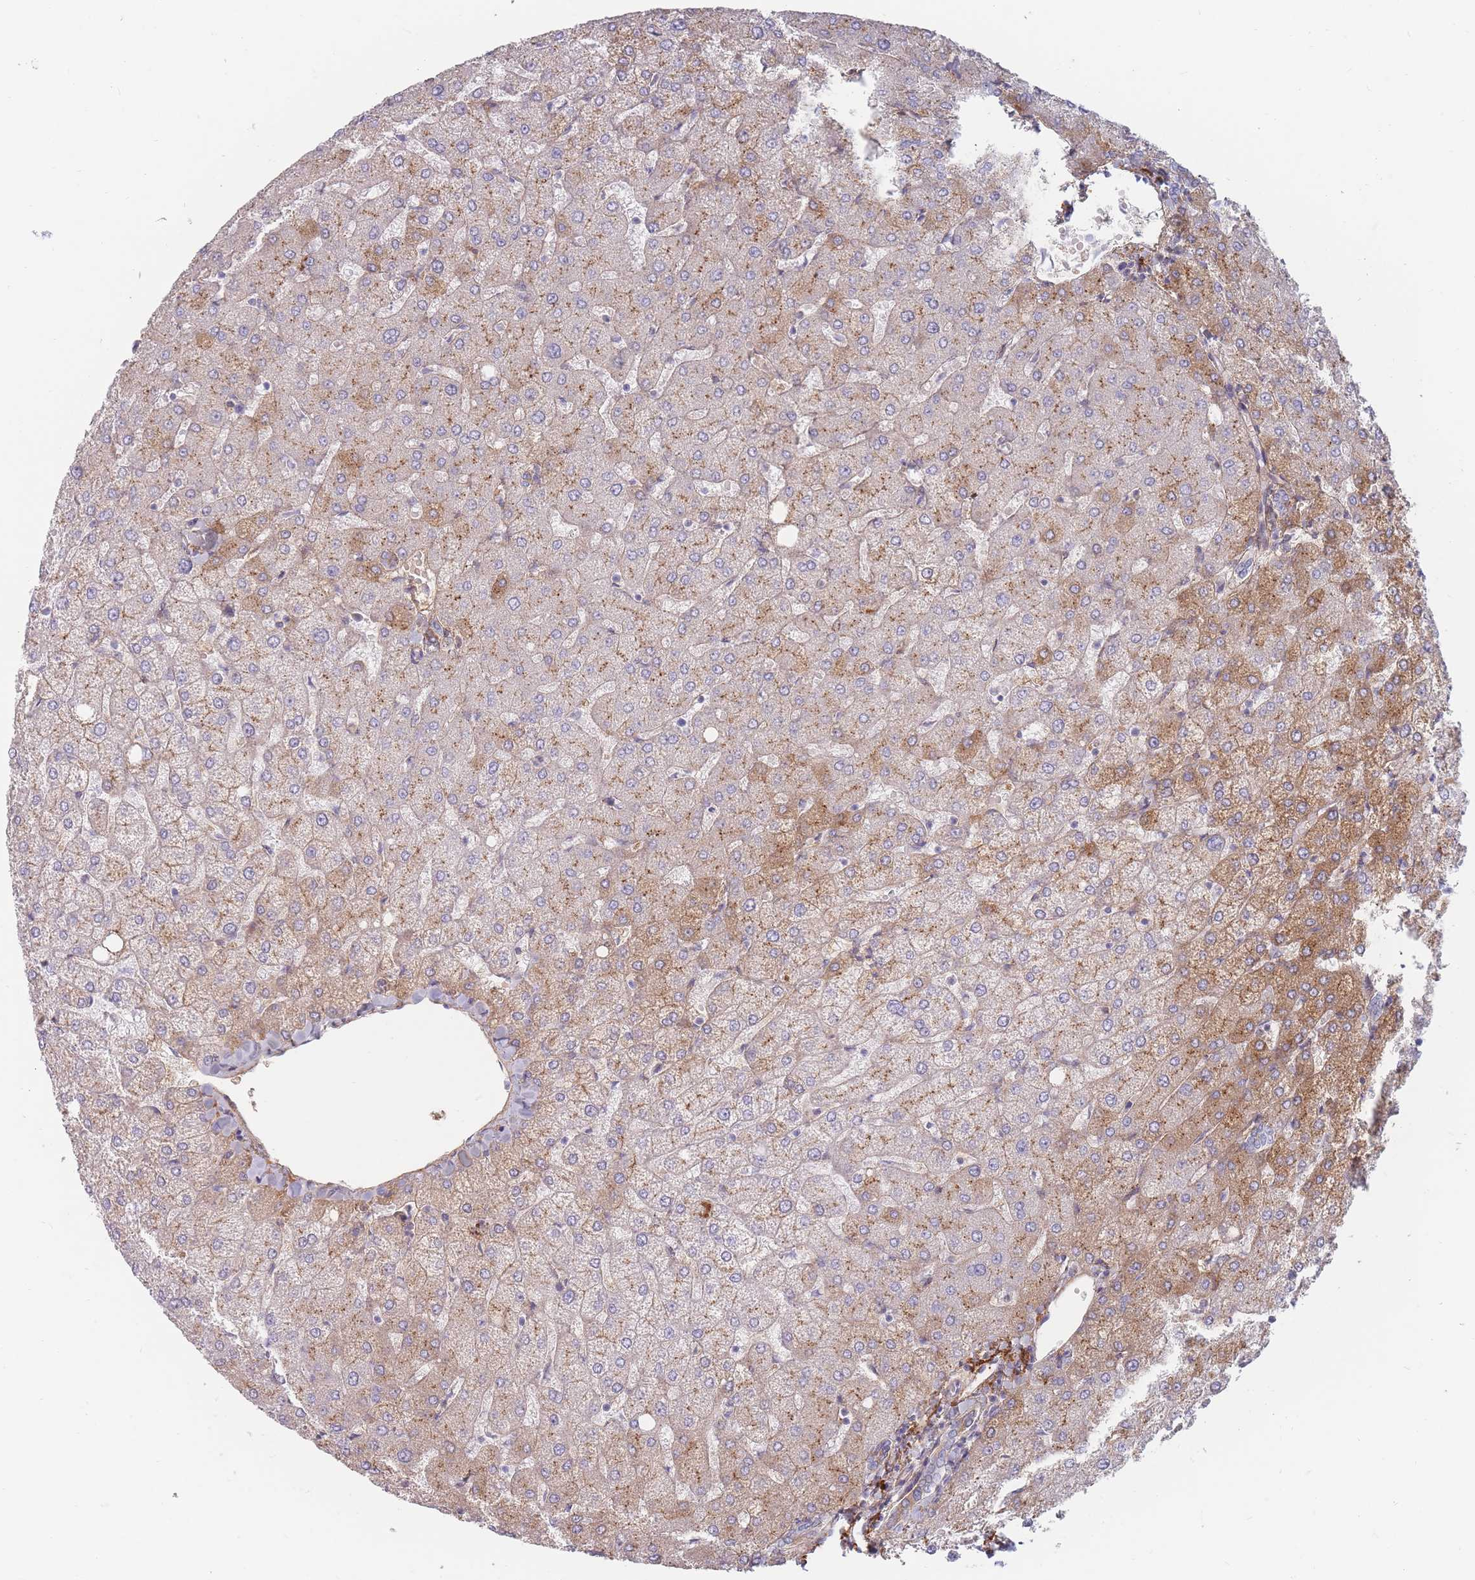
{"staining": {"intensity": "negative", "quantity": "none", "location": "none"}, "tissue": "liver", "cell_type": "Cholangiocytes", "image_type": "normal", "snomed": [{"axis": "morphology", "description": "Normal tissue, NOS"}, {"axis": "topography", "description": "Liver"}], "caption": "The IHC micrograph has no significant staining in cholangiocytes of liver.", "gene": "PRG4", "patient": {"sex": "female", "age": 54}}